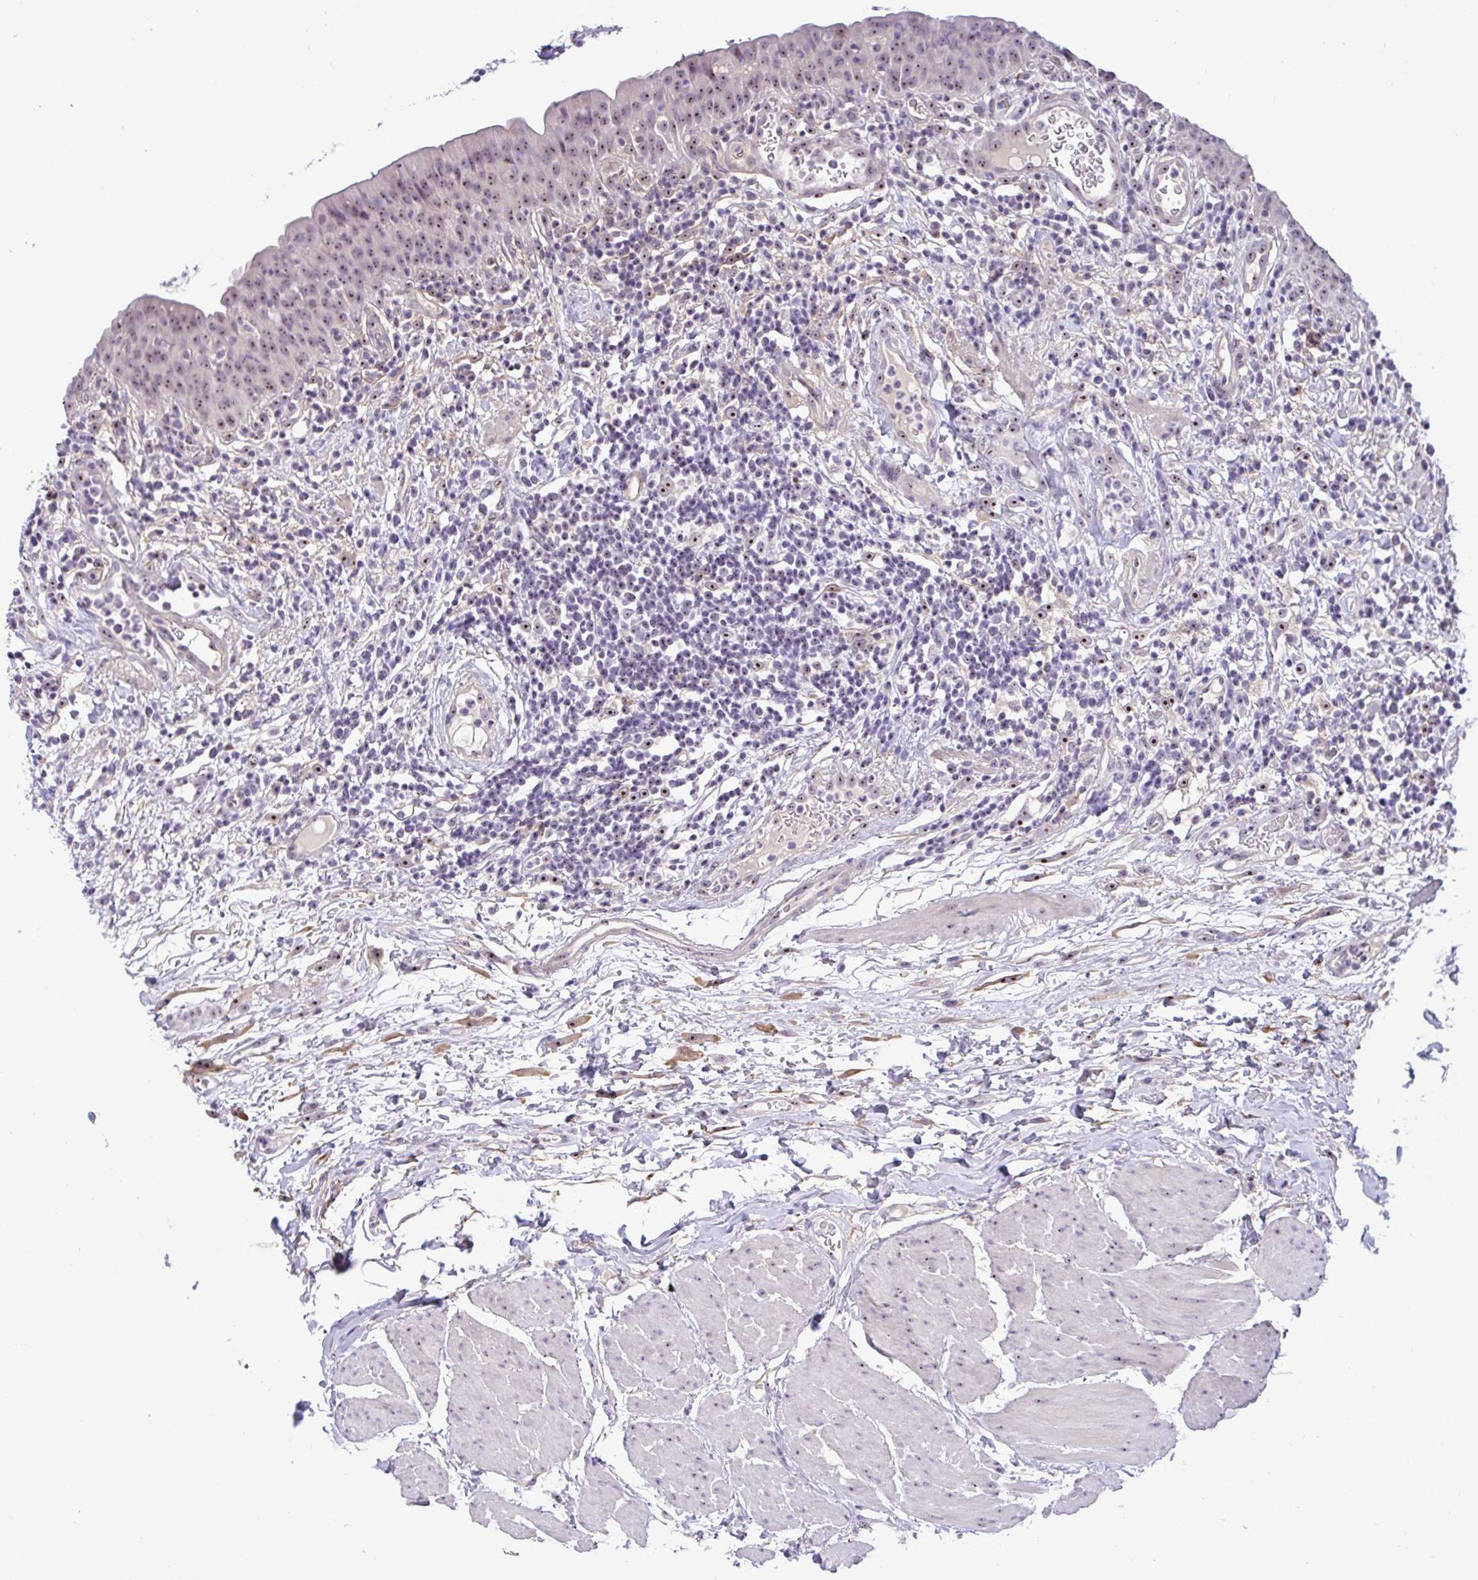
{"staining": {"intensity": "moderate", "quantity": ">75%", "location": "nuclear"}, "tissue": "urinary bladder", "cell_type": "Urothelial cells", "image_type": "normal", "snomed": [{"axis": "morphology", "description": "Normal tissue, NOS"}, {"axis": "morphology", "description": "Inflammation, NOS"}, {"axis": "topography", "description": "Urinary bladder"}], "caption": "Normal urinary bladder reveals moderate nuclear staining in about >75% of urothelial cells The protein is shown in brown color, while the nuclei are stained blue..", "gene": "MXRA8", "patient": {"sex": "male", "age": 57}}